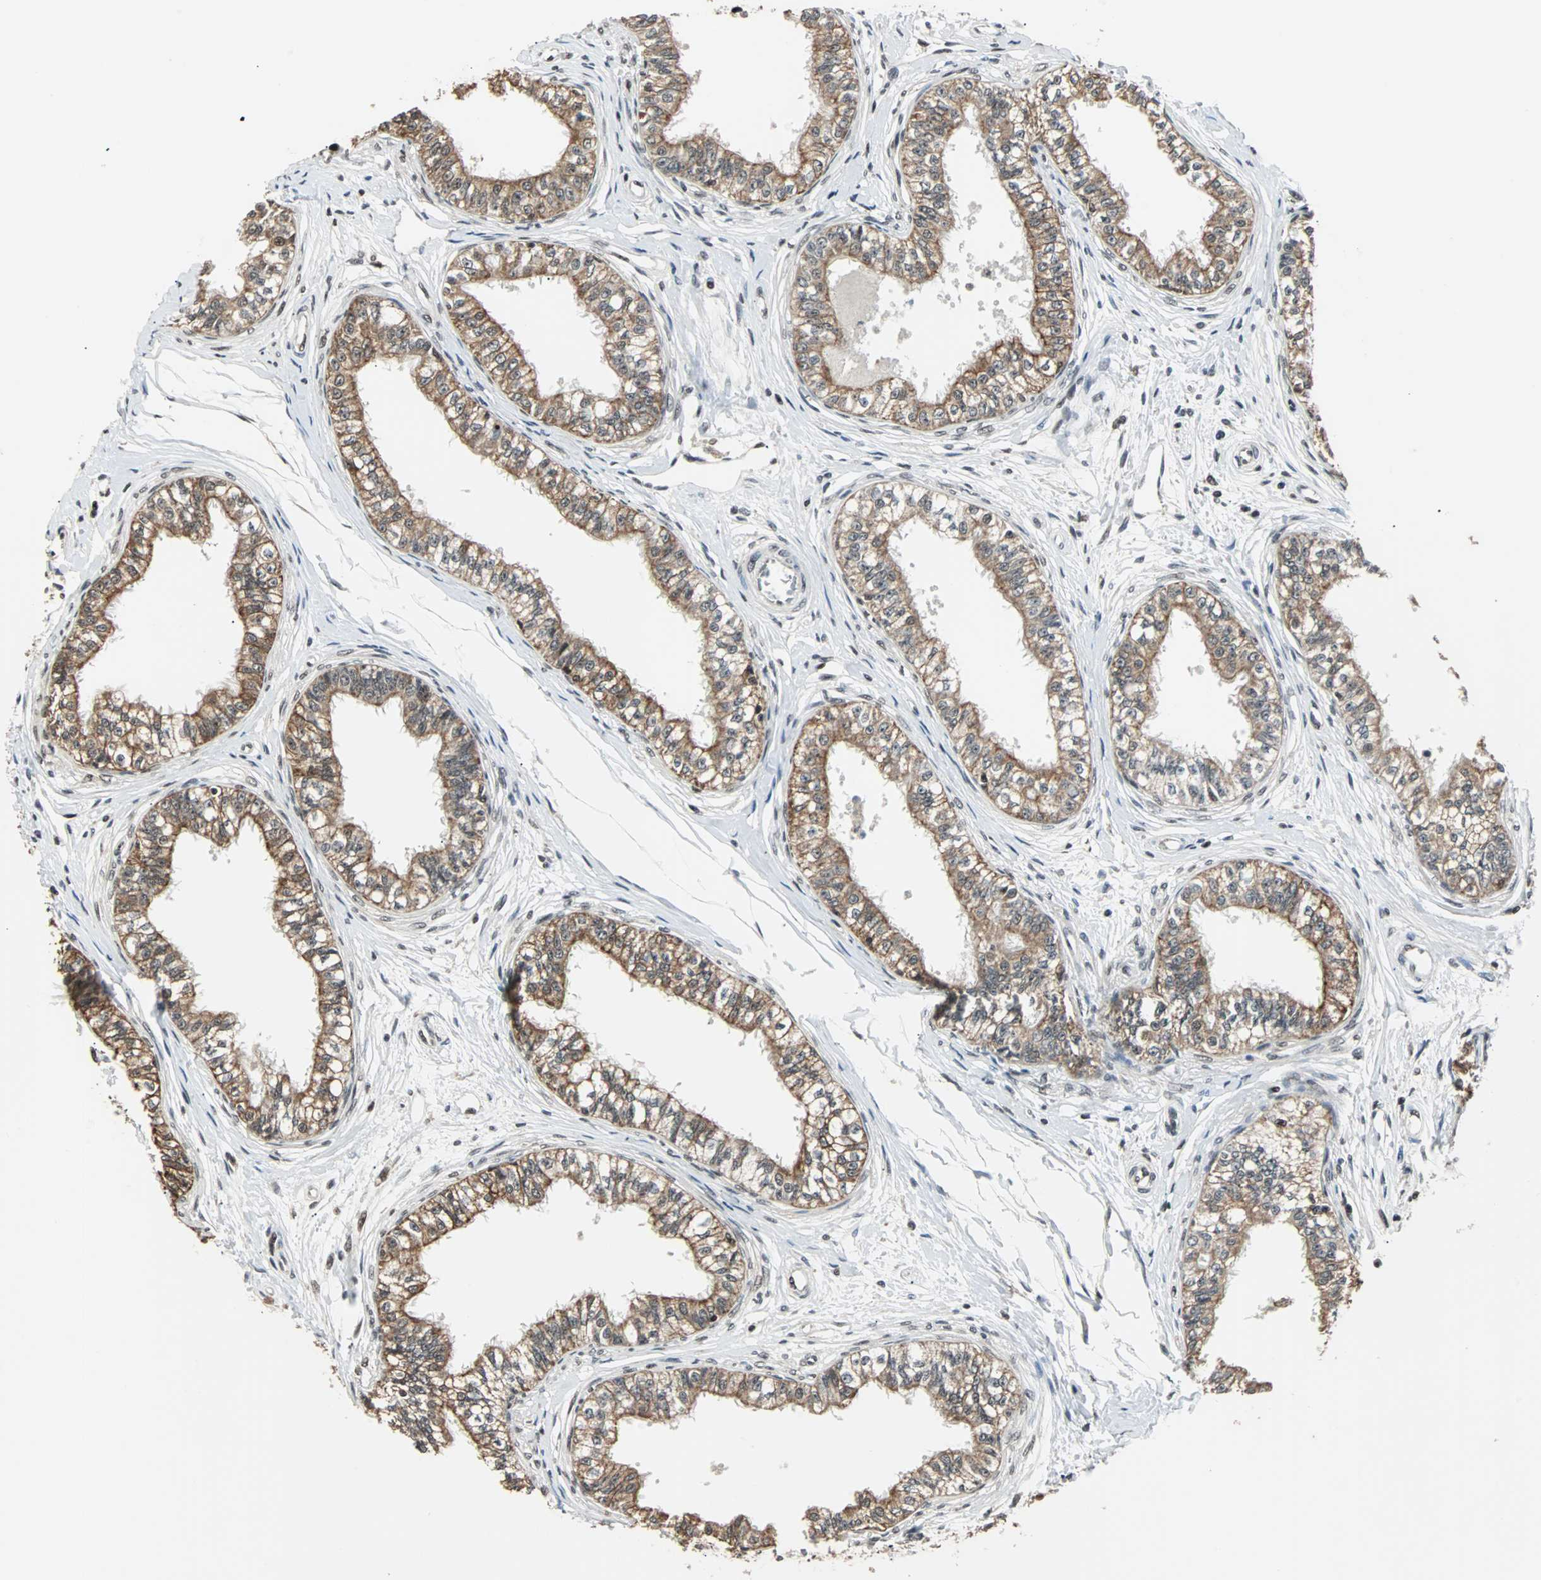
{"staining": {"intensity": "moderate", "quantity": ">75%", "location": "cytoplasmic/membranous,nuclear"}, "tissue": "epididymis", "cell_type": "Glandular cells", "image_type": "normal", "snomed": [{"axis": "morphology", "description": "Normal tissue, NOS"}, {"axis": "morphology", "description": "Adenocarcinoma, metastatic, NOS"}, {"axis": "topography", "description": "Testis"}, {"axis": "topography", "description": "Epididymis"}], "caption": "Immunohistochemistry (IHC) of unremarkable human epididymis demonstrates medium levels of moderate cytoplasmic/membranous,nuclear staining in about >75% of glandular cells.", "gene": "TERF2IP", "patient": {"sex": "male", "age": 26}}